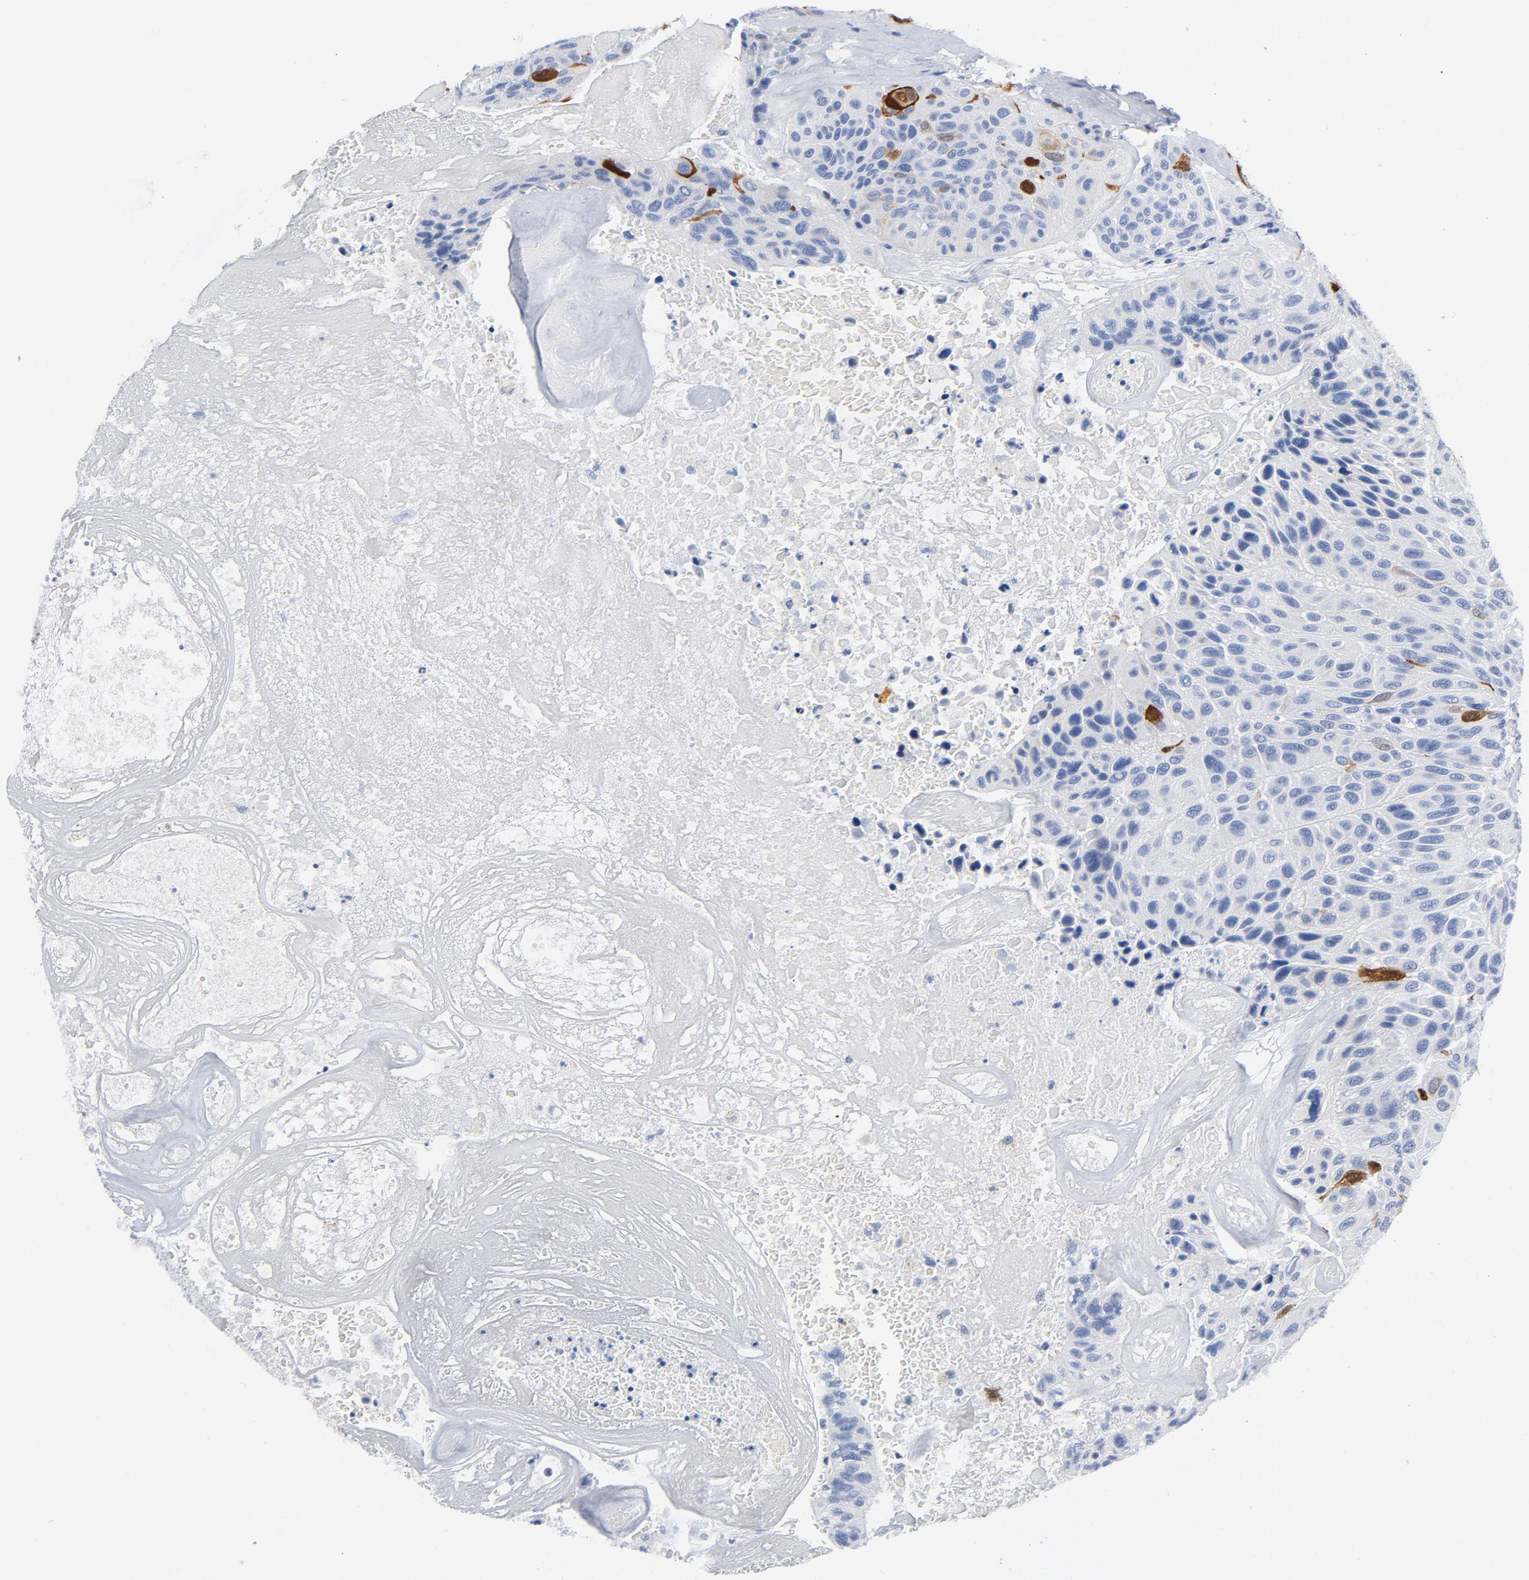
{"staining": {"intensity": "strong", "quantity": "<25%", "location": "cytoplasmic/membranous,nuclear"}, "tissue": "urothelial cancer", "cell_type": "Tumor cells", "image_type": "cancer", "snomed": [{"axis": "morphology", "description": "Urothelial carcinoma, High grade"}, {"axis": "topography", "description": "Urinary bladder"}], "caption": "Urothelial cancer was stained to show a protein in brown. There is medium levels of strong cytoplasmic/membranous and nuclear positivity in approximately <25% of tumor cells. Ihc stains the protein in brown and the nuclei are stained blue.", "gene": "CDC20", "patient": {"sex": "male", "age": 66}}